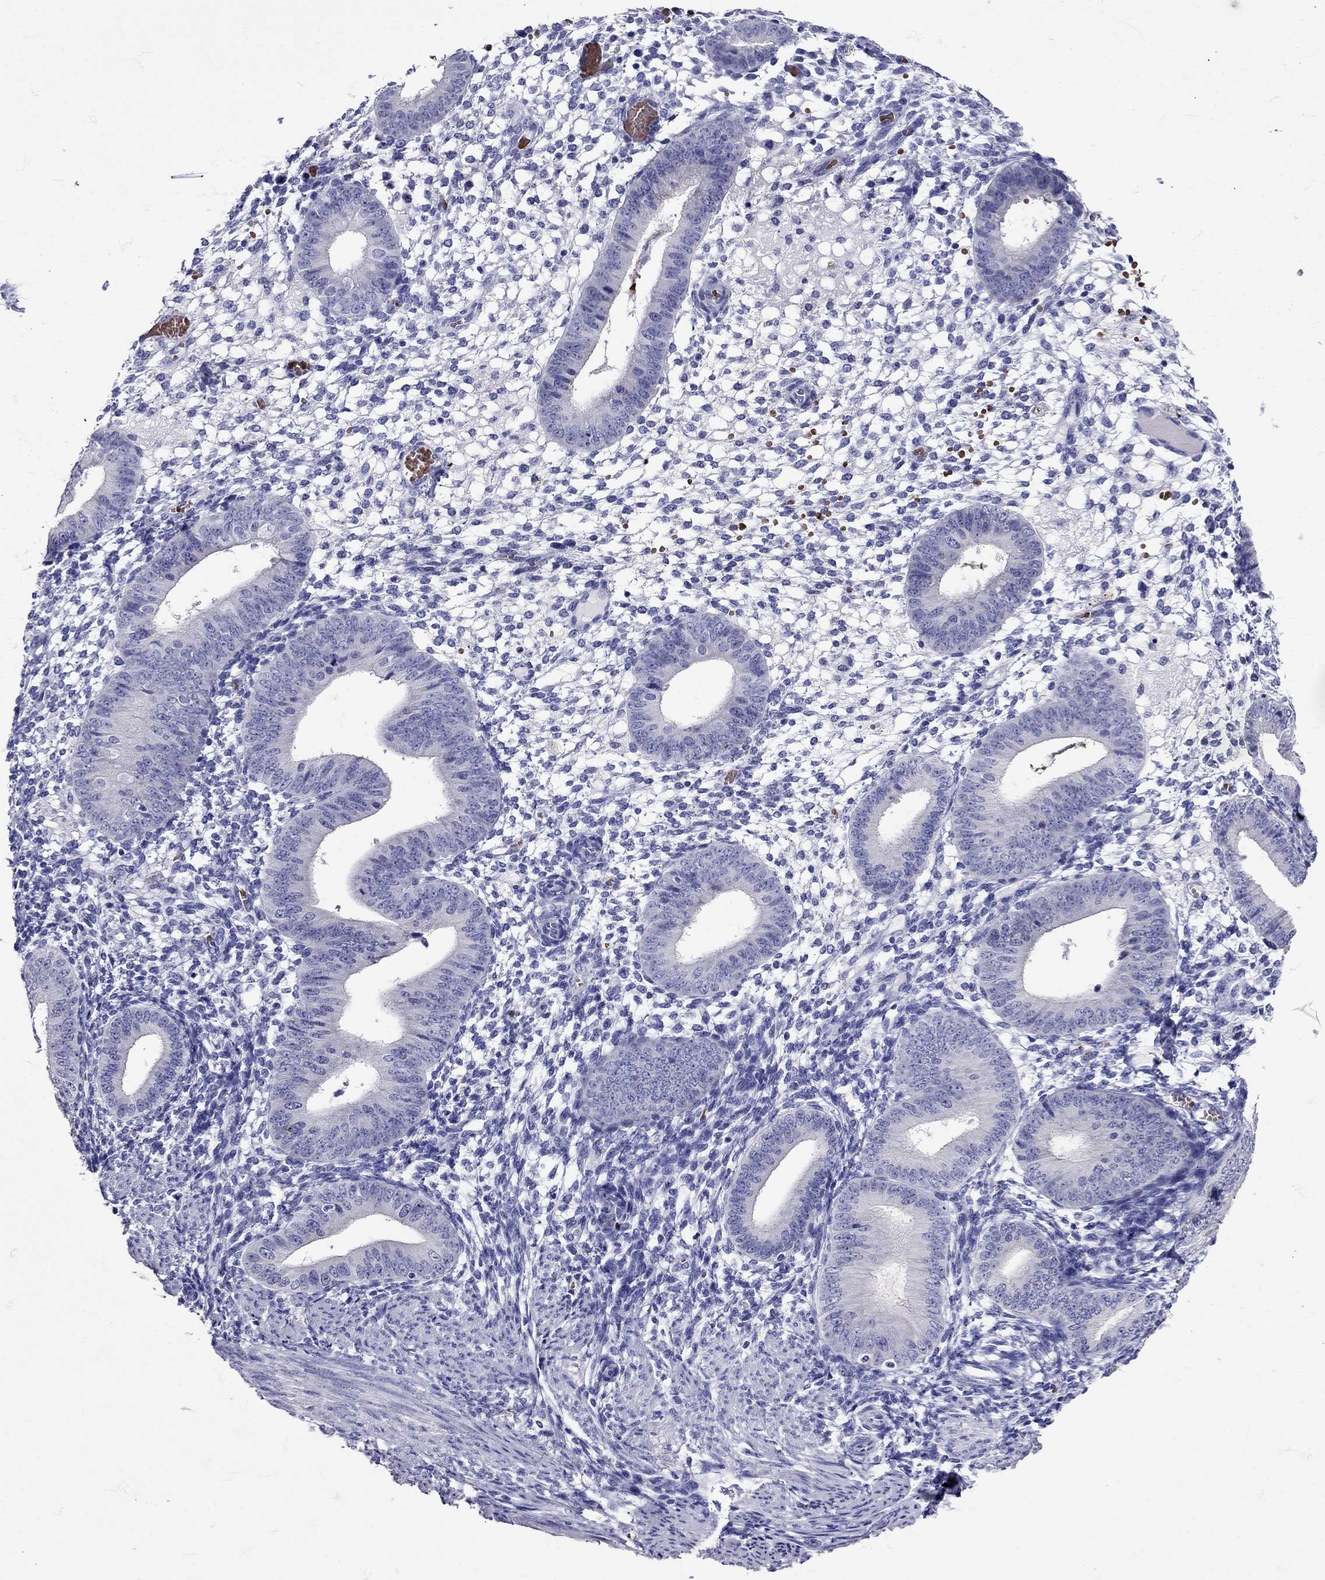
{"staining": {"intensity": "negative", "quantity": "none", "location": "none"}, "tissue": "endometrium", "cell_type": "Cells in endometrial stroma", "image_type": "normal", "snomed": [{"axis": "morphology", "description": "Normal tissue, NOS"}, {"axis": "topography", "description": "Endometrium"}], "caption": "Immunohistochemical staining of normal endometrium demonstrates no significant positivity in cells in endometrial stroma. (Brightfield microscopy of DAB IHC at high magnification).", "gene": "TBR1", "patient": {"sex": "female", "age": 39}}